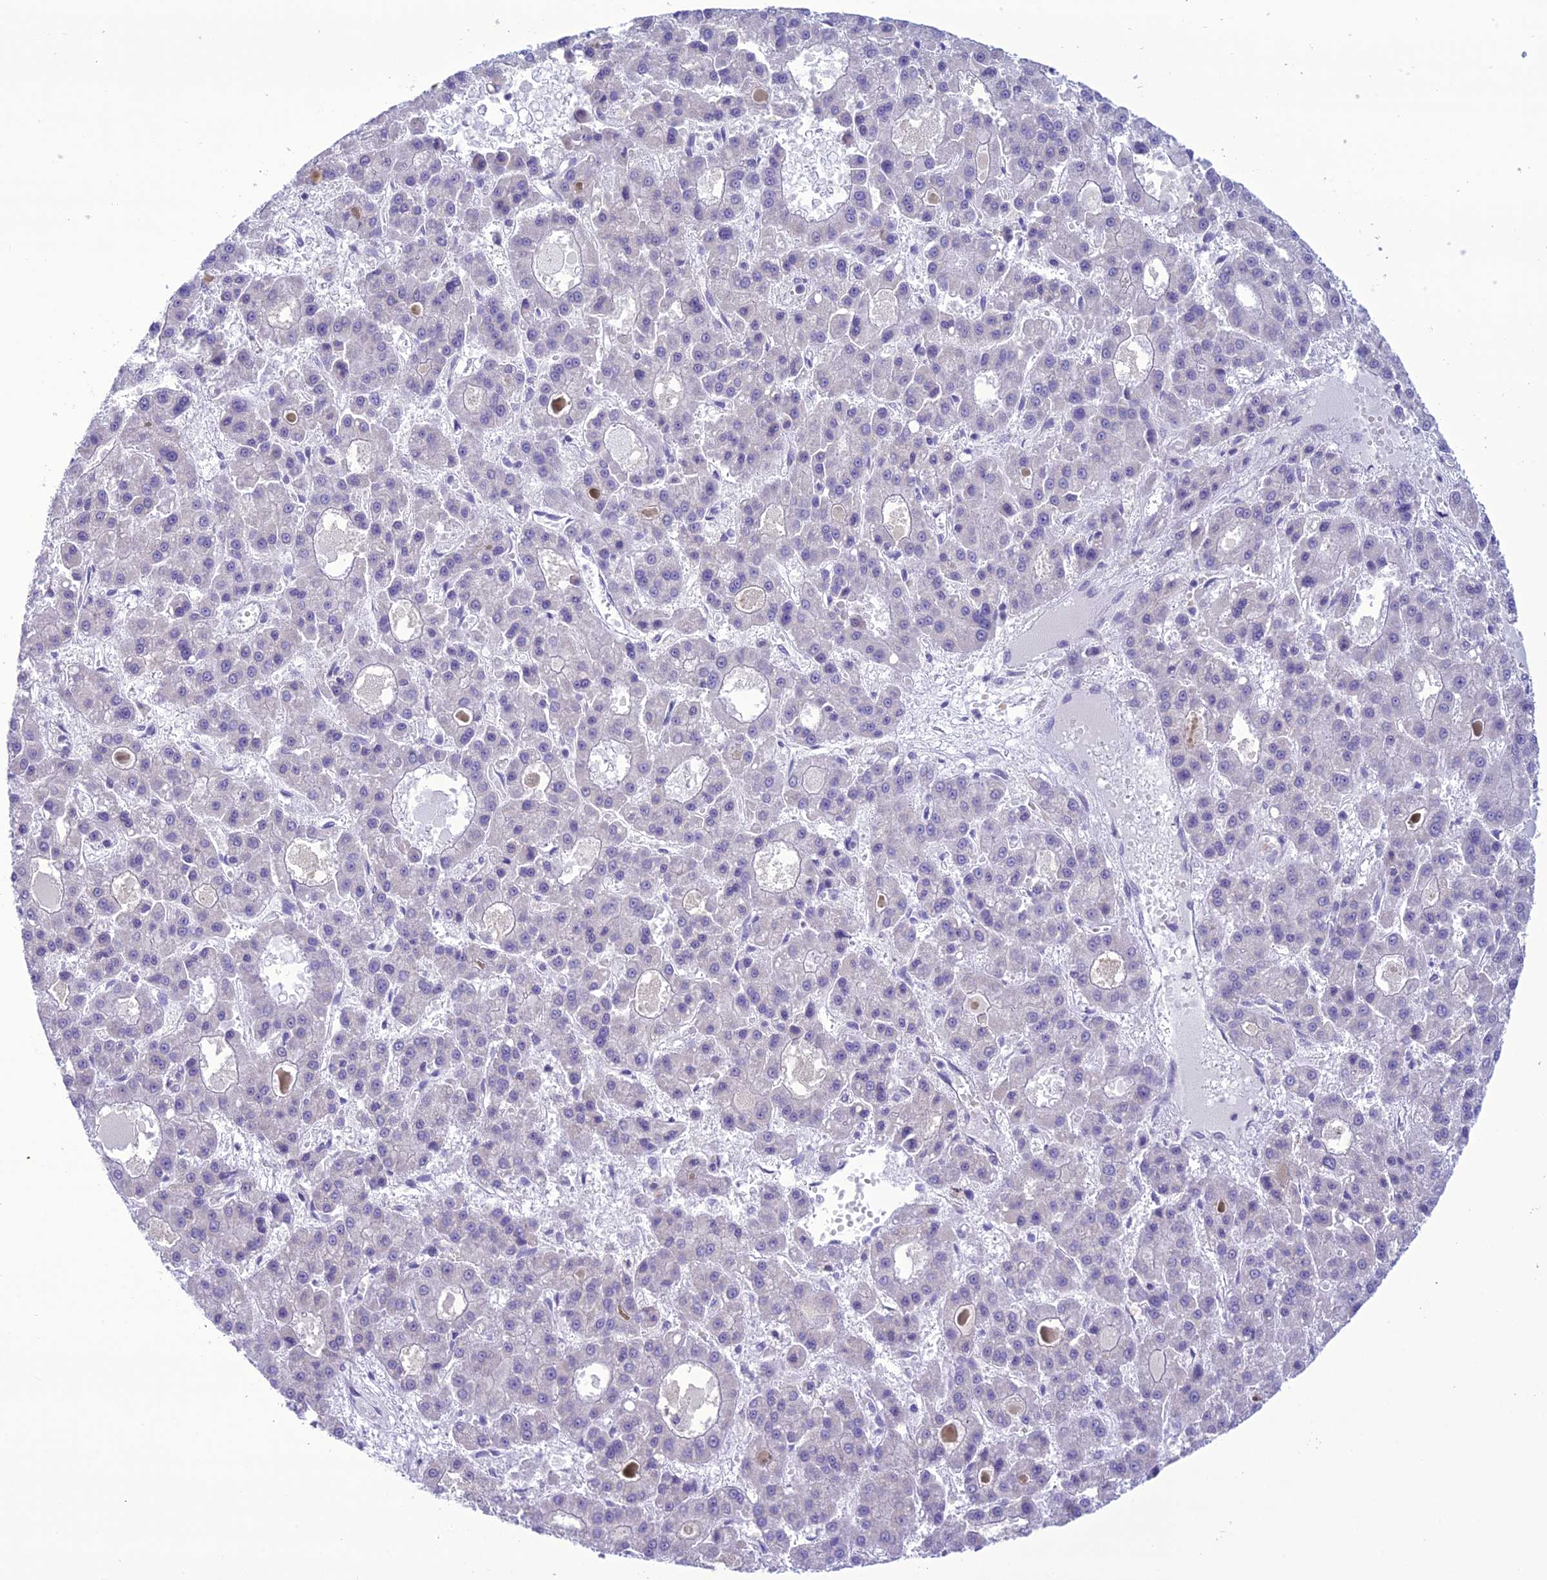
{"staining": {"intensity": "negative", "quantity": "none", "location": "none"}, "tissue": "liver cancer", "cell_type": "Tumor cells", "image_type": "cancer", "snomed": [{"axis": "morphology", "description": "Carcinoma, Hepatocellular, NOS"}, {"axis": "topography", "description": "Liver"}], "caption": "Immunohistochemical staining of hepatocellular carcinoma (liver) reveals no significant staining in tumor cells. Brightfield microscopy of immunohistochemistry (IHC) stained with DAB (3,3'-diaminobenzidine) (brown) and hematoxylin (blue), captured at high magnification.", "gene": "B9D2", "patient": {"sex": "male", "age": 70}}